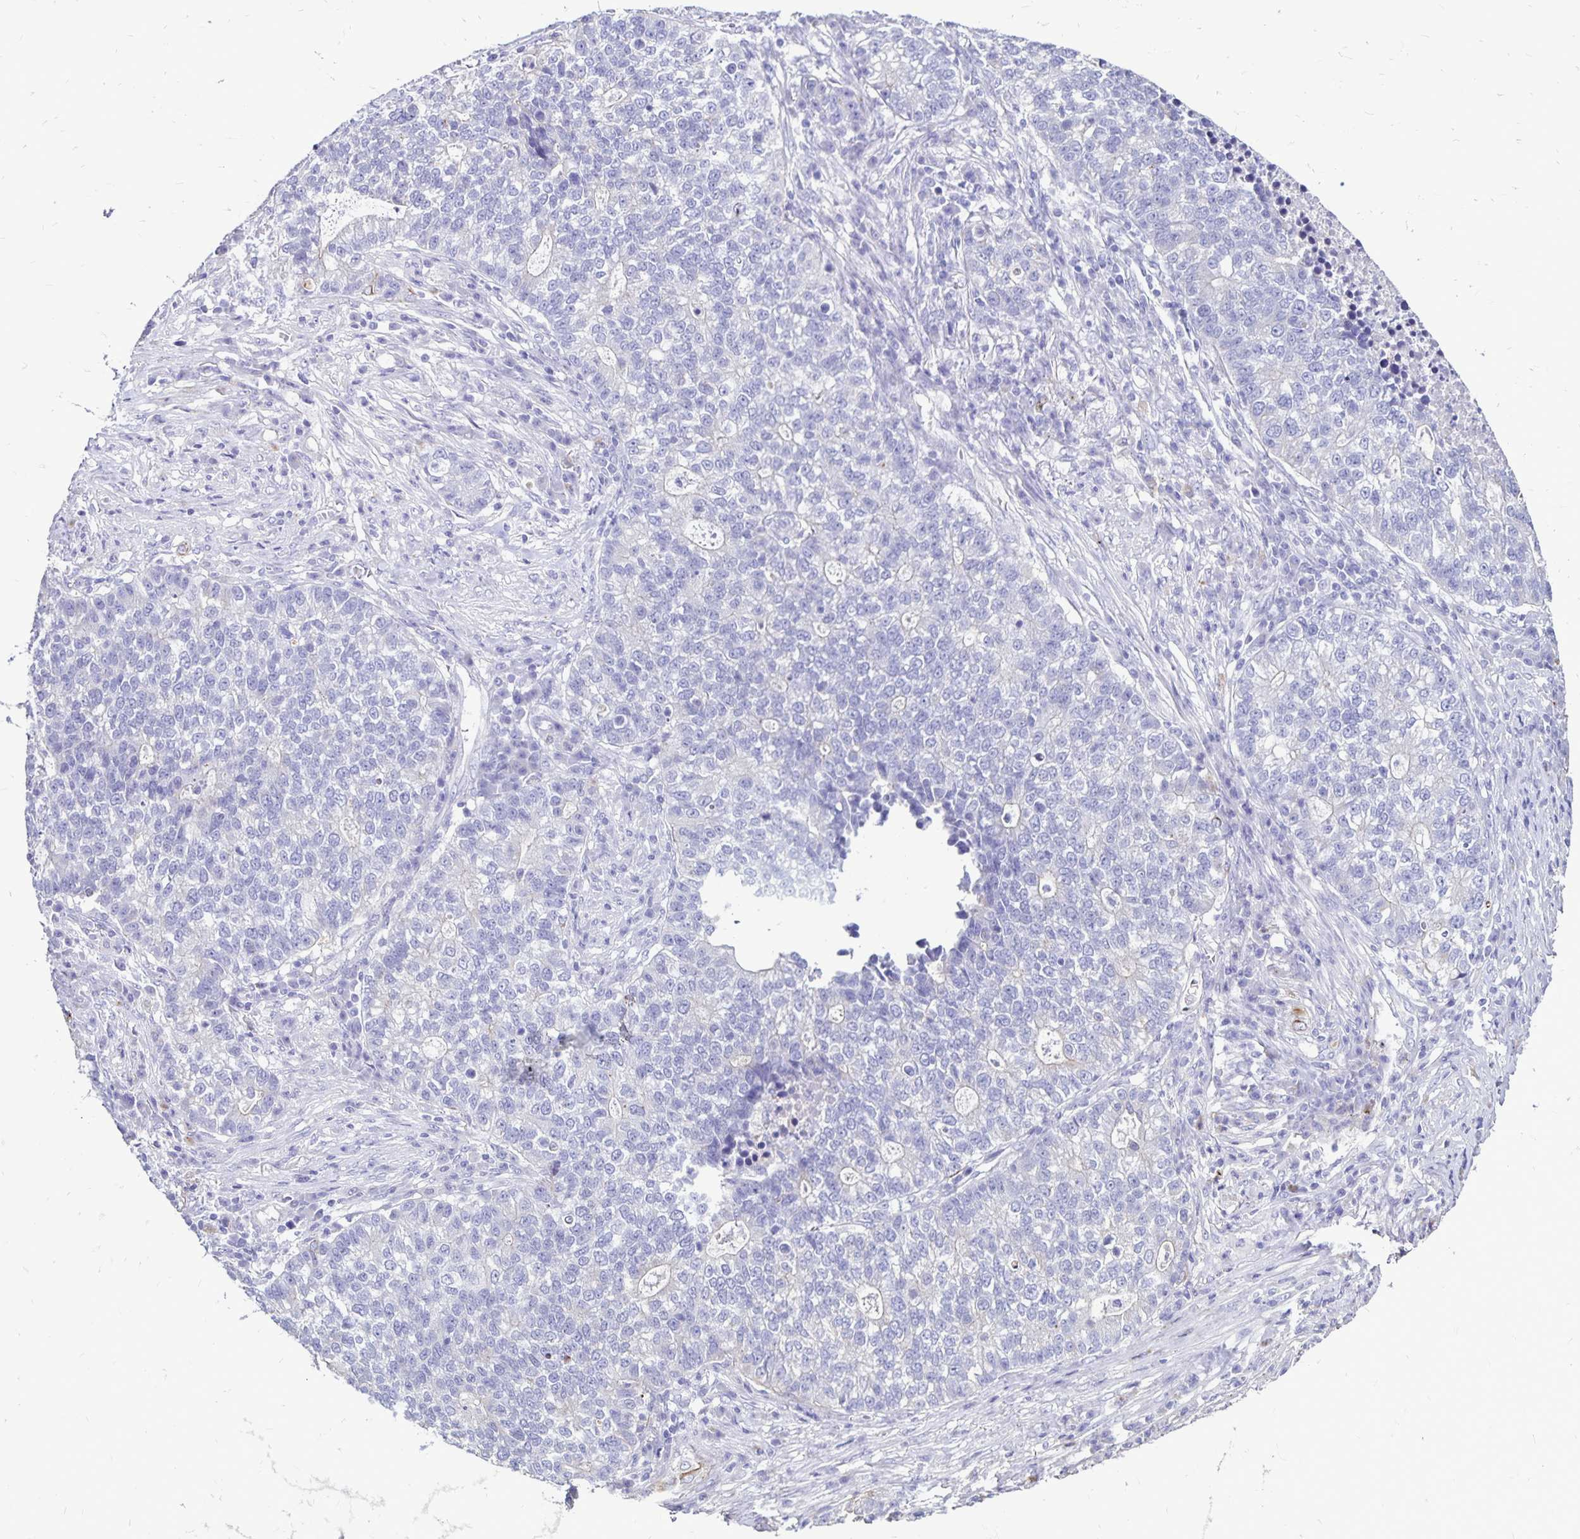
{"staining": {"intensity": "negative", "quantity": "none", "location": "none"}, "tissue": "lung cancer", "cell_type": "Tumor cells", "image_type": "cancer", "snomed": [{"axis": "morphology", "description": "Adenocarcinoma, NOS"}, {"axis": "topography", "description": "Lung"}], "caption": "Lung adenocarcinoma stained for a protein using IHC shows no positivity tumor cells.", "gene": "EVPL", "patient": {"sex": "male", "age": 57}}